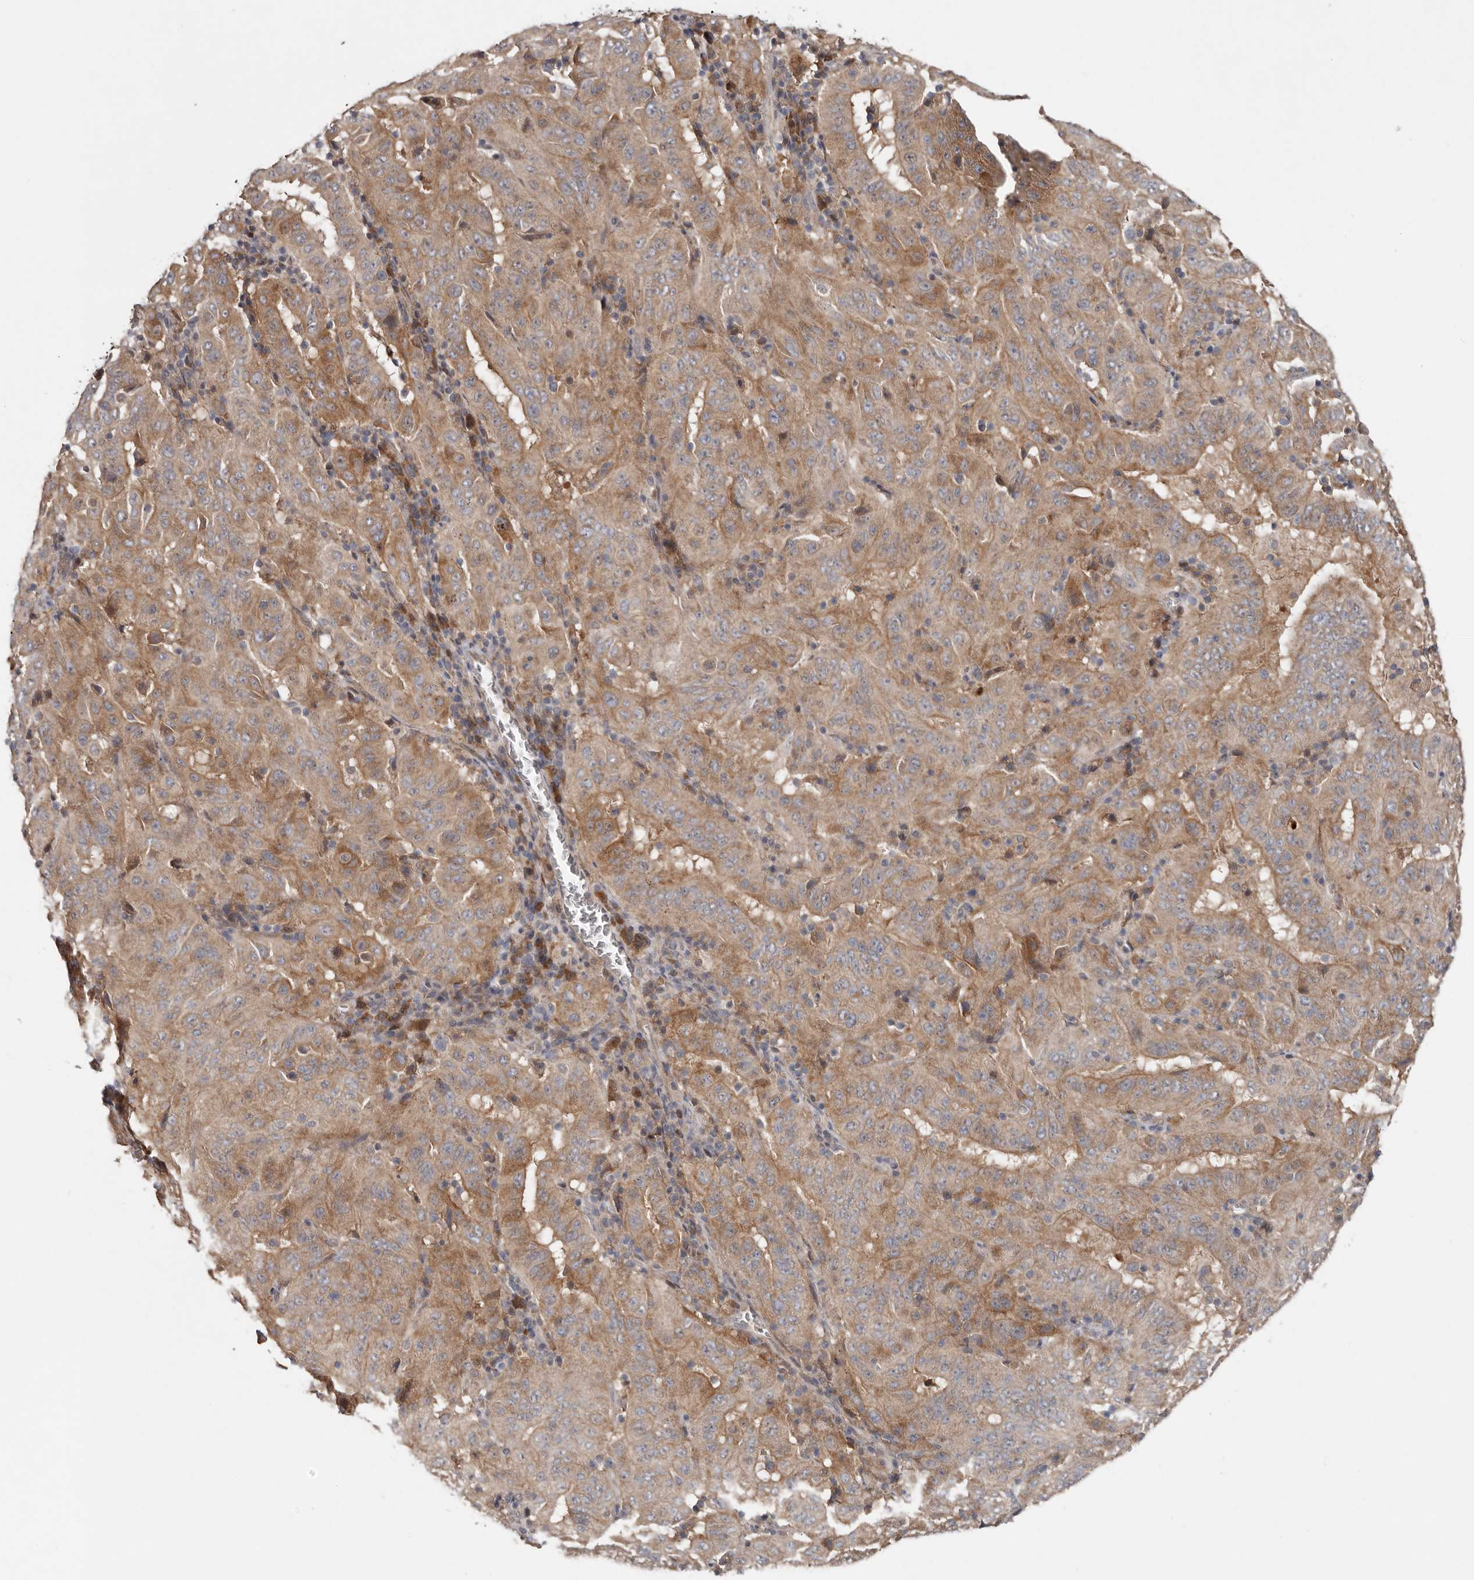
{"staining": {"intensity": "moderate", "quantity": ">75%", "location": "cytoplasmic/membranous"}, "tissue": "pancreatic cancer", "cell_type": "Tumor cells", "image_type": "cancer", "snomed": [{"axis": "morphology", "description": "Adenocarcinoma, NOS"}, {"axis": "topography", "description": "Pancreas"}], "caption": "Immunohistochemistry (IHC) micrograph of human pancreatic cancer (adenocarcinoma) stained for a protein (brown), which exhibits medium levels of moderate cytoplasmic/membranous expression in about >75% of tumor cells.", "gene": "CHML", "patient": {"sex": "male", "age": 63}}